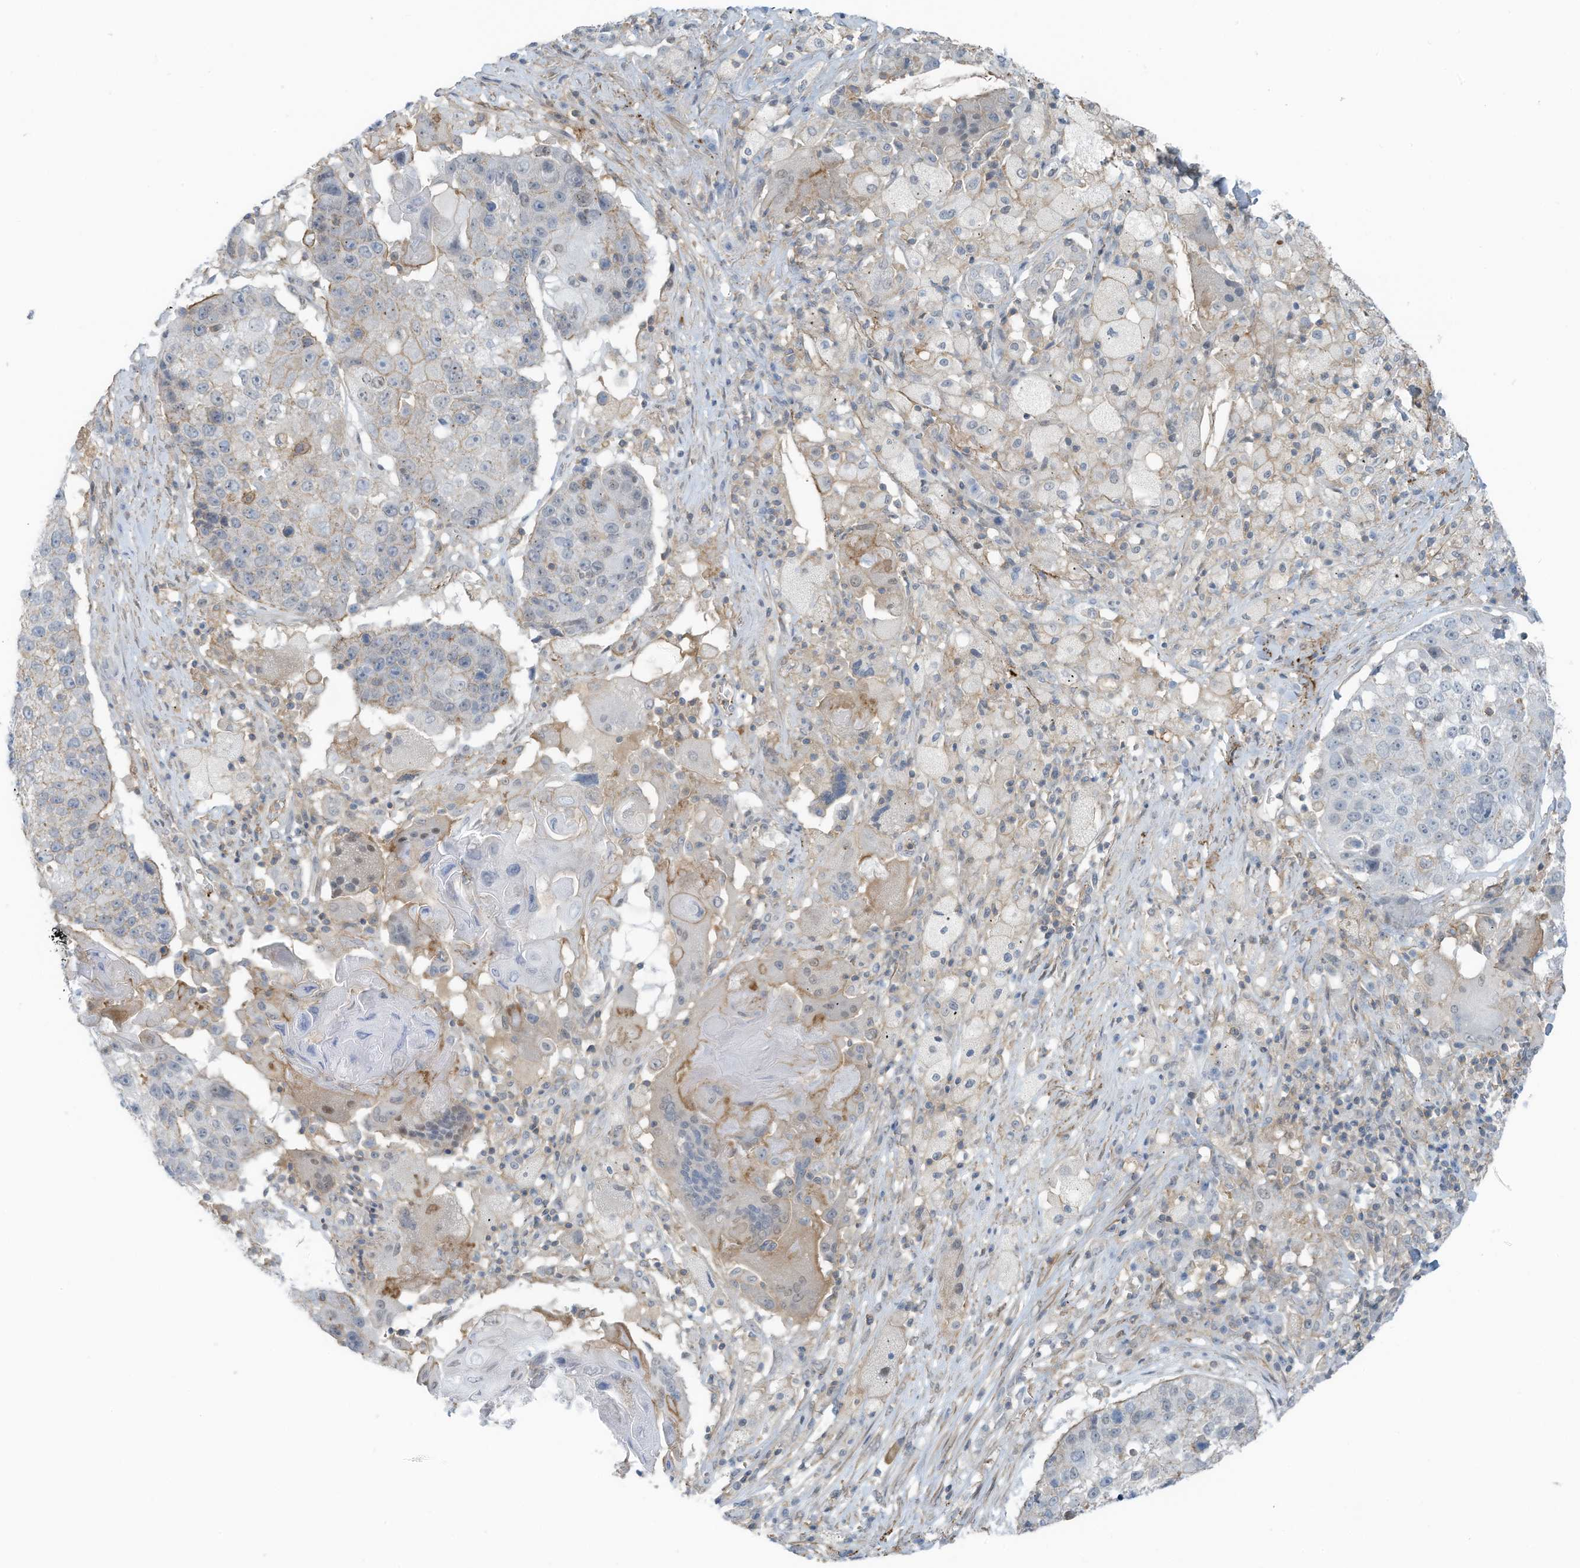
{"staining": {"intensity": "negative", "quantity": "none", "location": "none"}, "tissue": "lung cancer", "cell_type": "Tumor cells", "image_type": "cancer", "snomed": [{"axis": "morphology", "description": "Squamous cell carcinoma, NOS"}, {"axis": "topography", "description": "Lung"}], "caption": "IHC photomicrograph of neoplastic tissue: human squamous cell carcinoma (lung) stained with DAB (3,3'-diaminobenzidine) reveals no significant protein staining in tumor cells.", "gene": "ZNF846", "patient": {"sex": "male", "age": 61}}